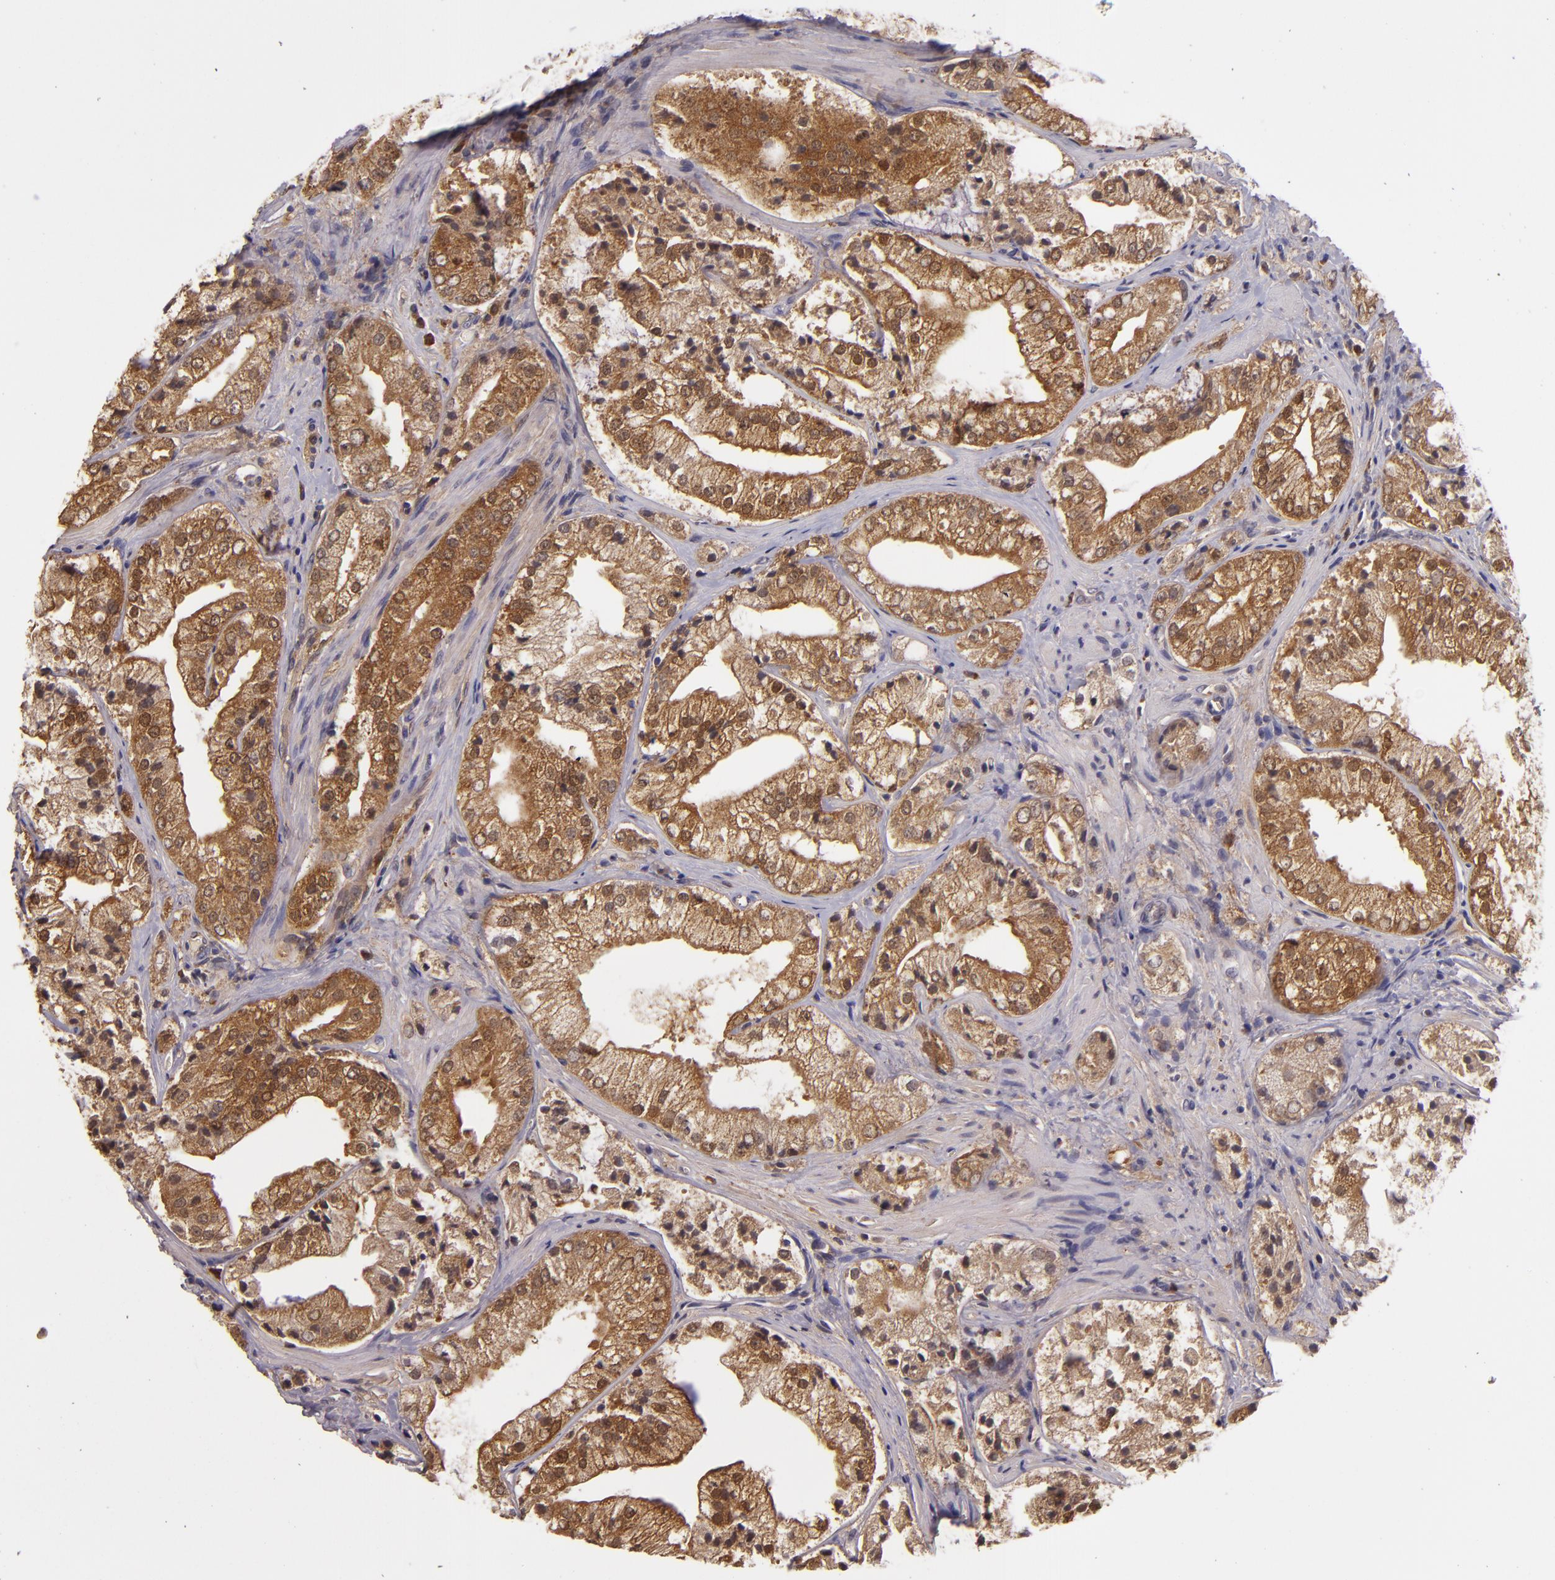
{"staining": {"intensity": "moderate", "quantity": ">75%", "location": "cytoplasmic/membranous"}, "tissue": "prostate cancer", "cell_type": "Tumor cells", "image_type": "cancer", "snomed": [{"axis": "morphology", "description": "Adenocarcinoma, Low grade"}, {"axis": "topography", "description": "Prostate"}], "caption": "Moderate cytoplasmic/membranous protein positivity is seen in about >75% of tumor cells in prostate cancer (low-grade adenocarcinoma). (DAB = brown stain, brightfield microscopy at high magnification).", "gene": "FHIT", "patient": {"sex": "male", "age": 60}}